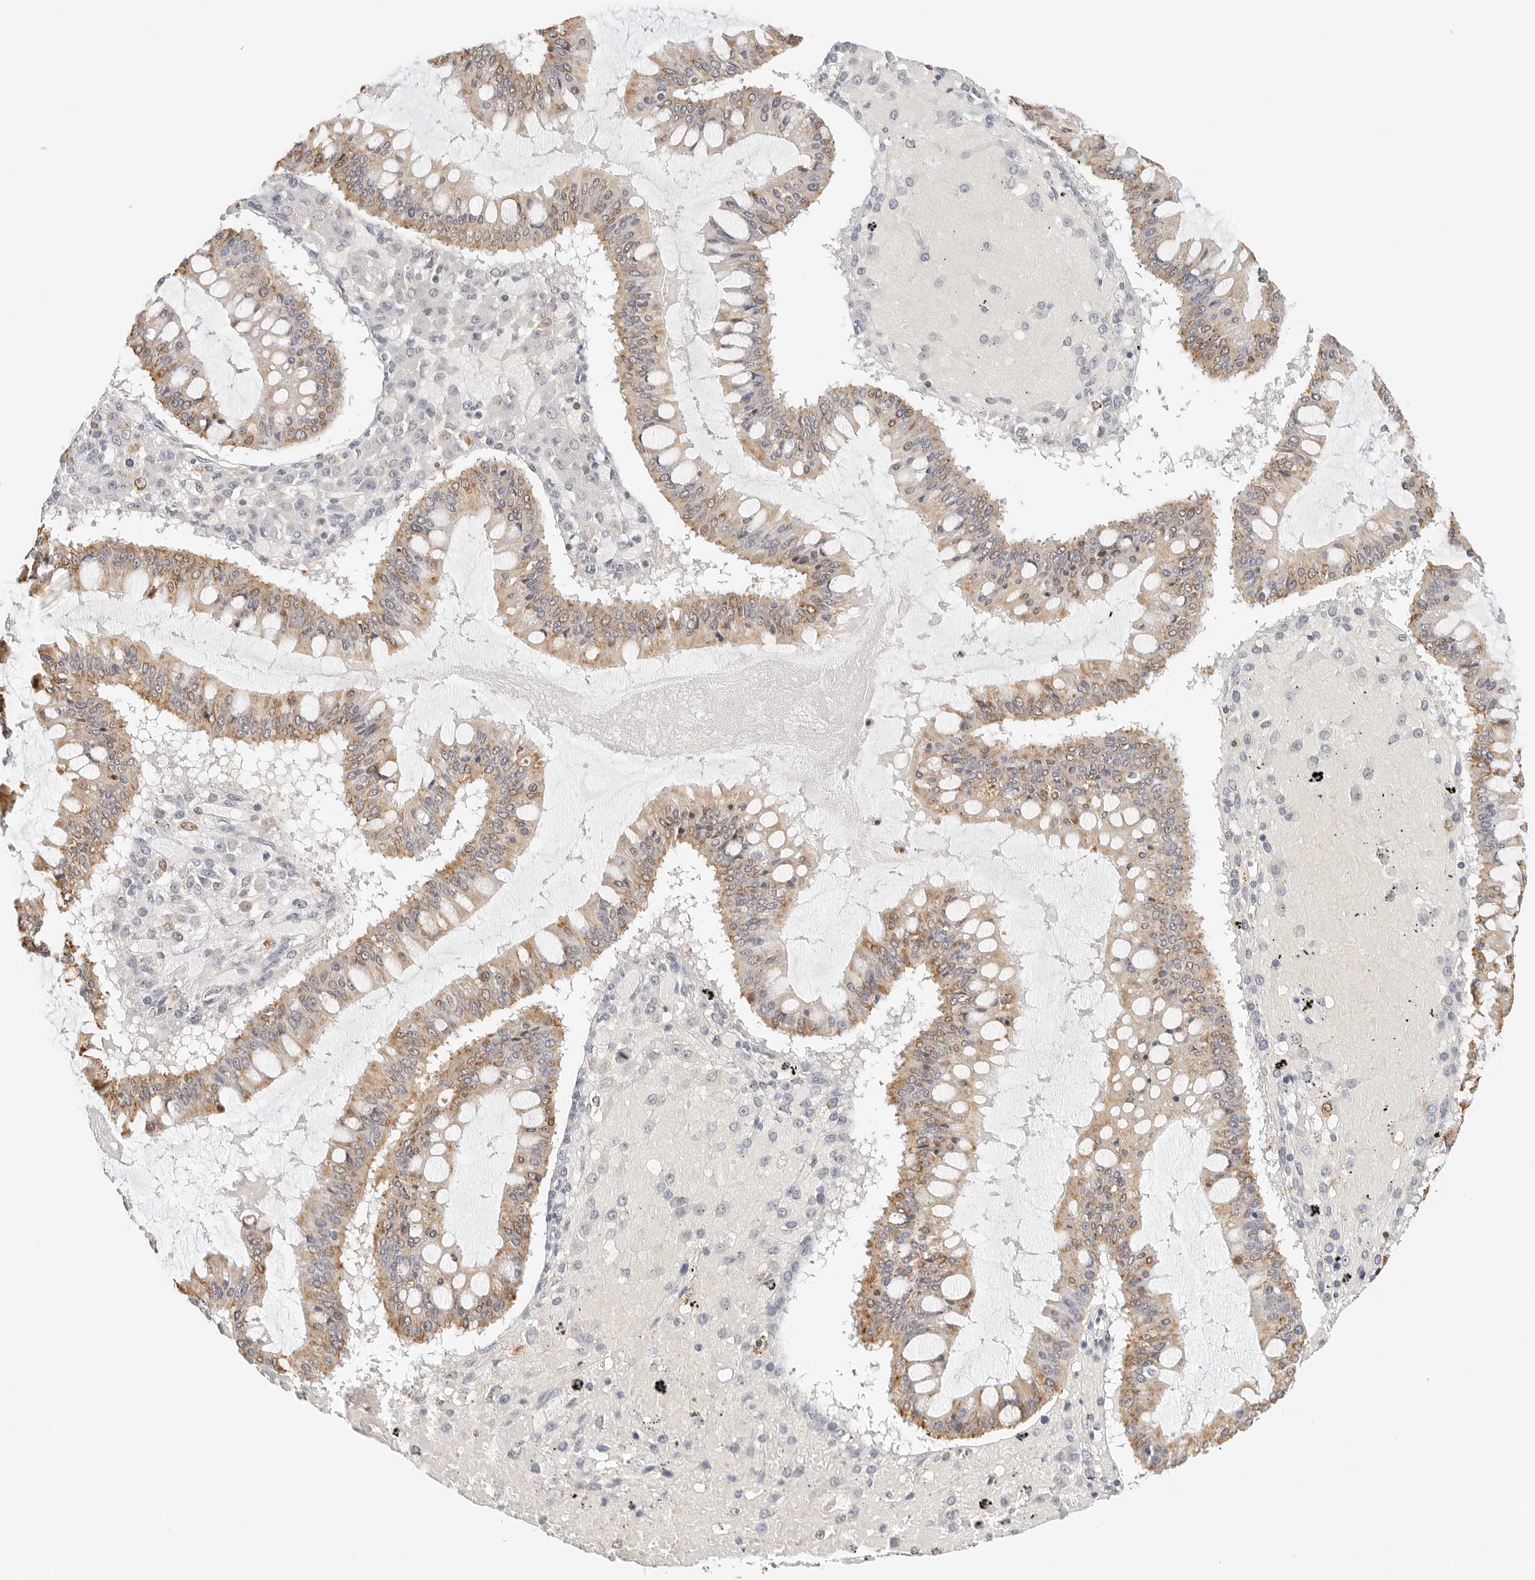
{"staining": {"intensity": "weak", "quantity": ">75%", "location": "cytoplasmic/membranous"}, "tissue": "ovarian cancer", "cell_type": "Tumor cells", "image_type": "cancer", "snomed": [{"axis": "morphology", "description": "Cystadenocarcinoma, mucinous, NOS"}, {"axis": "topography", "description": "Ovary"}], "caption": "Protein analysis of mucinous cystadenocarcinoma (ovarian) tissue displays weak cytoplasmic/membranous expression in approximately >75% of tumor cells. Nuclei are stained in blue.", "gene": "ATL1", "patient": {"sex": "female", "age": 73}}